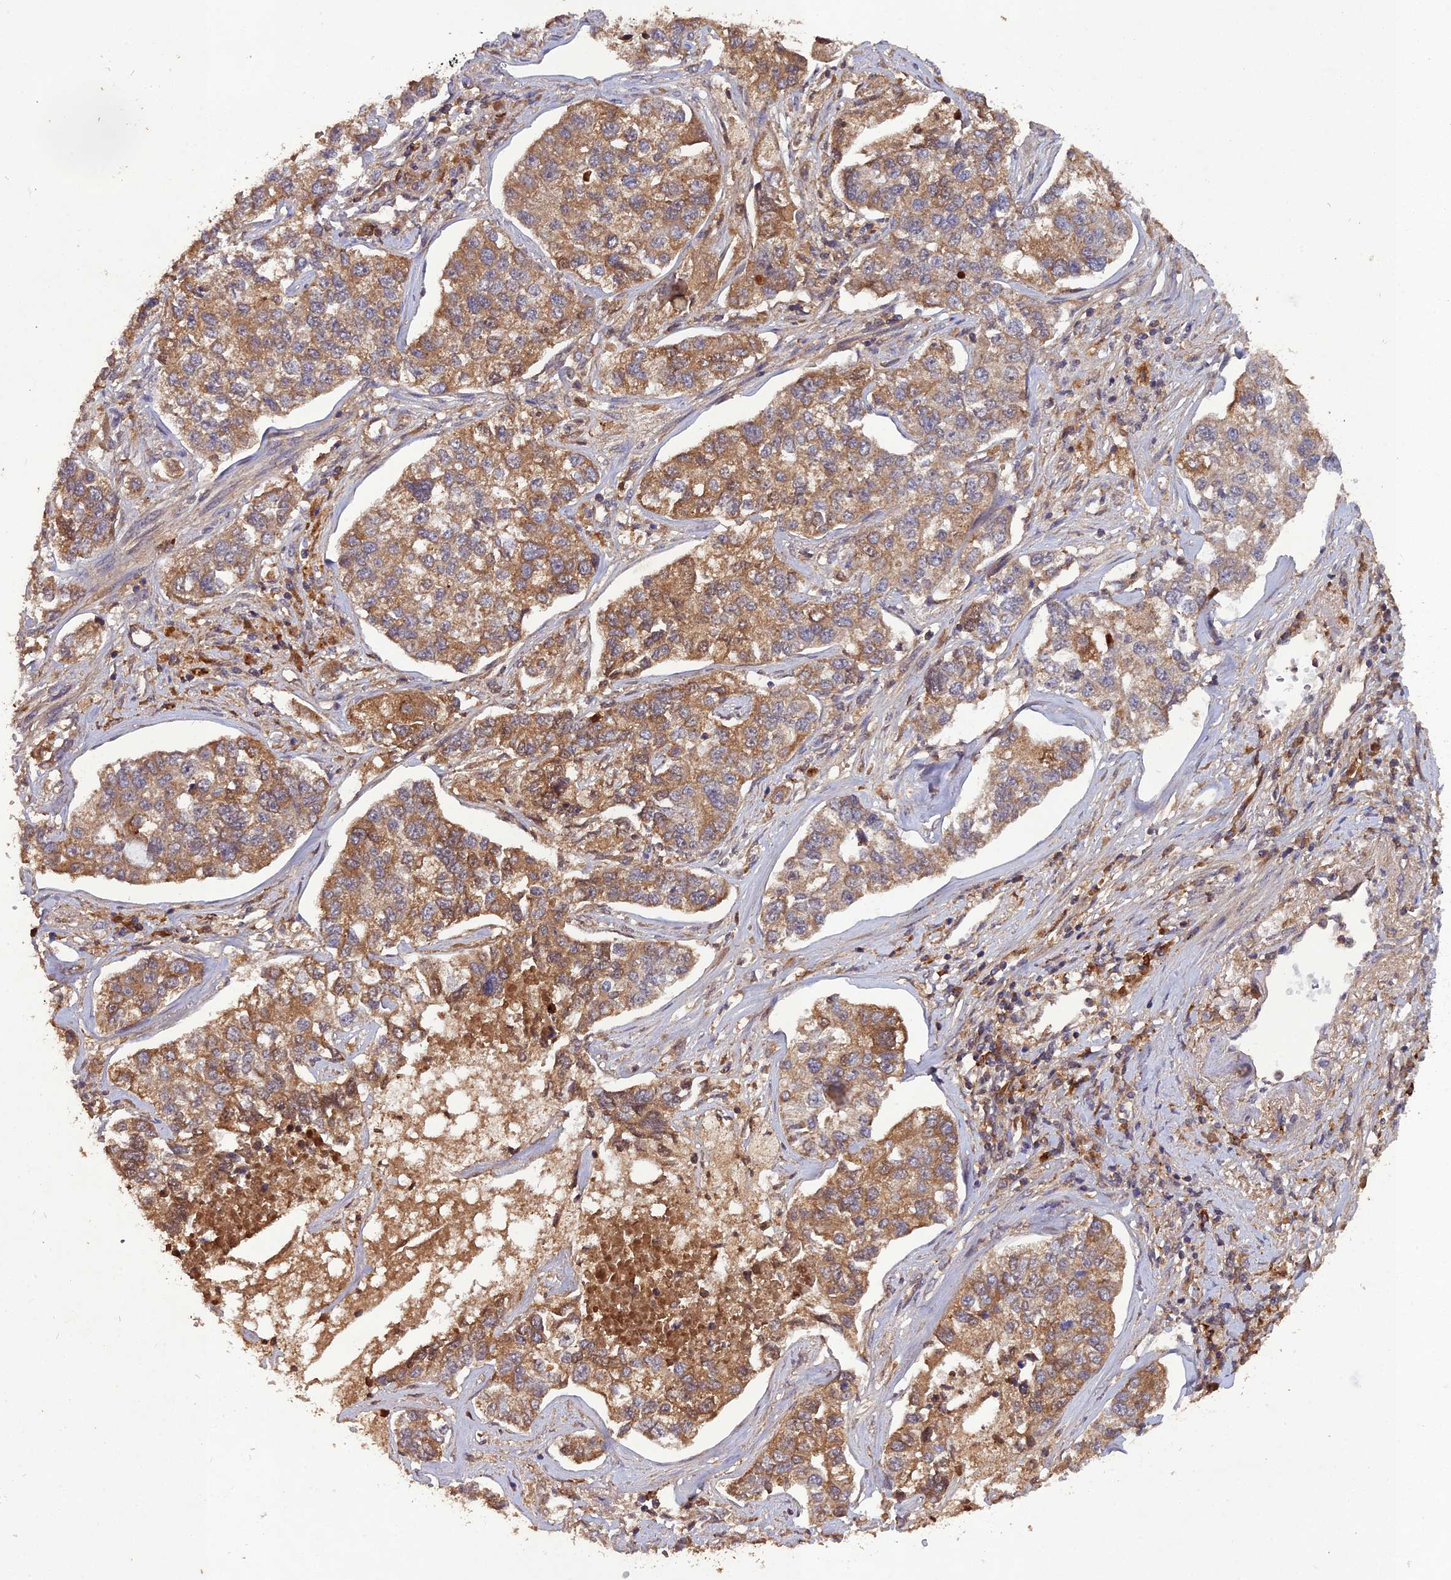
{"staining": {"intensity": "moderate", "quantity": ">75%", "location": "cytoplasmic/membranous"}, "tissue": "lung cancer", "cell_type": "Tumor cells", "image_type": "cancer", "snomed": [{"axis": "morphology", "description": "Adenocarcinoma, NOS"}, {"axis": "topography", "description": "Lung"}], "caption": "Lung cancer stained with a protein marker reveals moderate staining in tumor cells.", "gene": "TMEM258", "patient": {"sex": "male", "age": 49}}